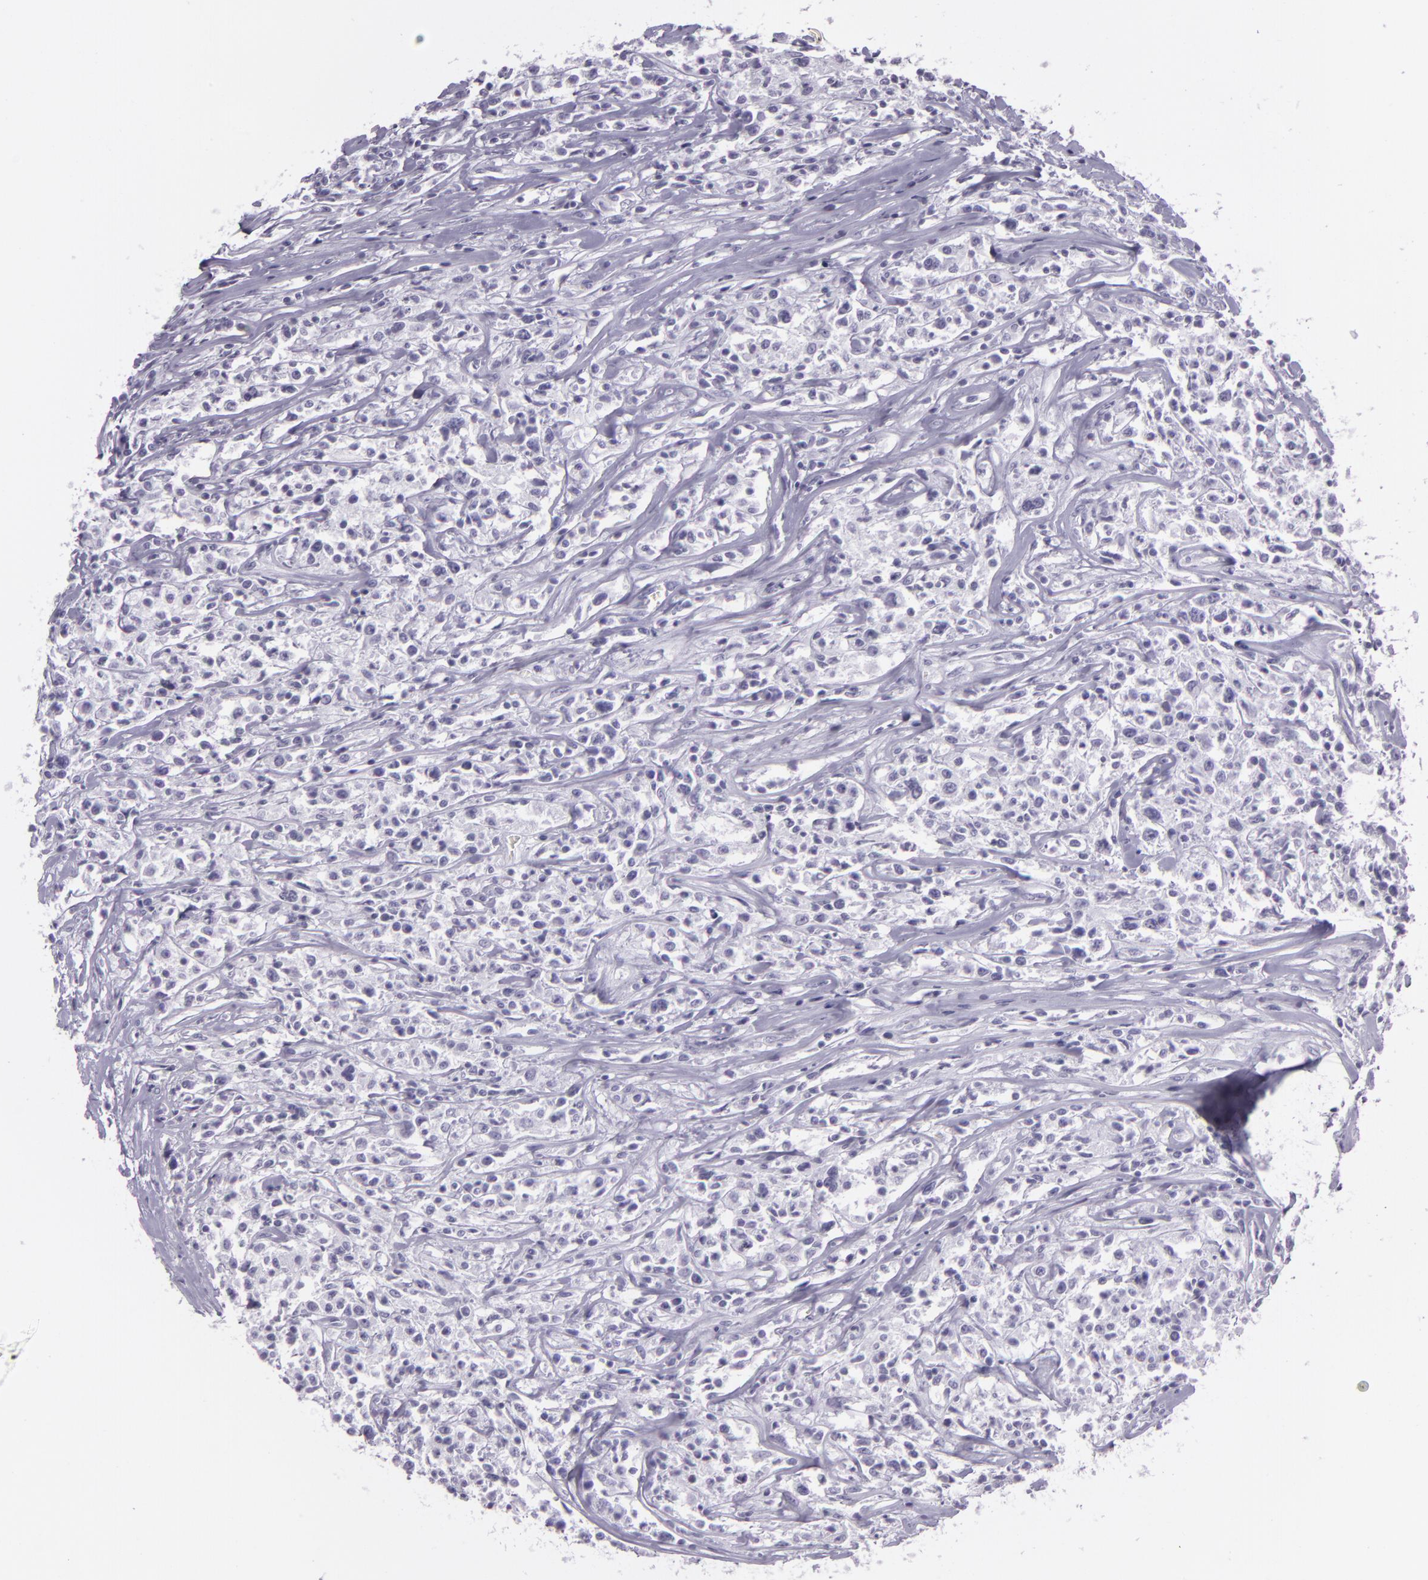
{"staining": {"intensity": "negative", "quantity": "none", "location": "none"}, "tissue": "lymphoma", "cell_type": "Tumor cells", "image_type": "cancer", "snomed": [{"axis": "morphology", "description": "Malignant lymphoma, non-Hodgkin's type, Low grade"}, {"axis": "topography", "description": "Small intestine"}], "caption": "Tumor cells are negative for brown protein staining in low-grade malignant lymphoma, non-Hodgkin's type.", "gene": "MUC6", "patient": {"sex": "female", "age": 59}}